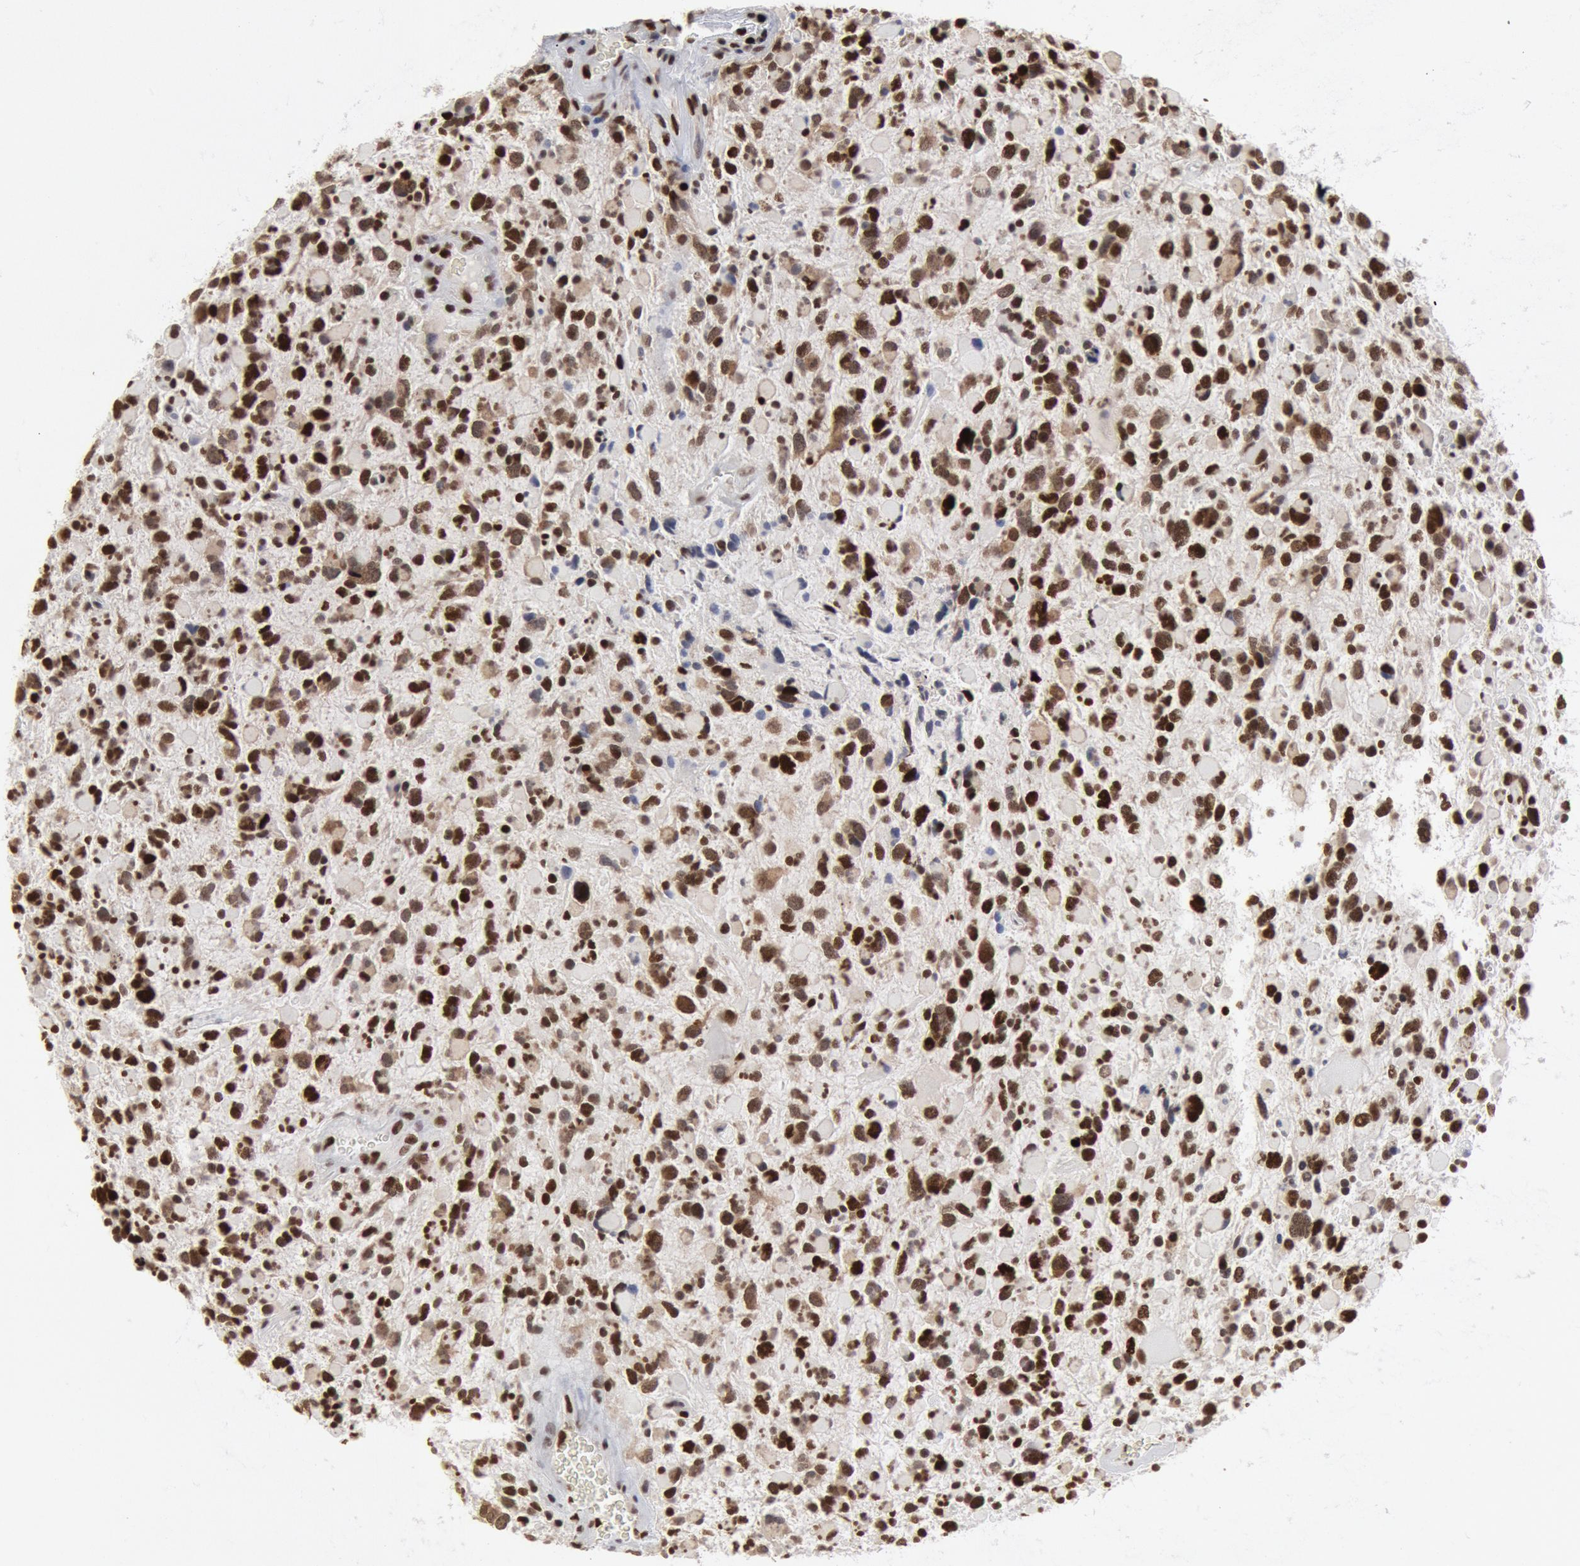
{"staining": {"intensity": "strong", "quantity": ">75%", "location": "nuclear"}, "tissue": "glioma", "cell_type": "Tumor cells", "image_type": "cancer", "snomed": [{"axis": "morphology", "description": "Glioma, malignant, High grade"}, {"axis": "topography", "description": "Brain"}], "caption": "Malignant glioma (high-grade) stained with a brown dye displays strong nuclear positive staining in approximately >75% of tumor cells.", "gene": "SUB1", "patient": {"sex": "female", "age": 37}}